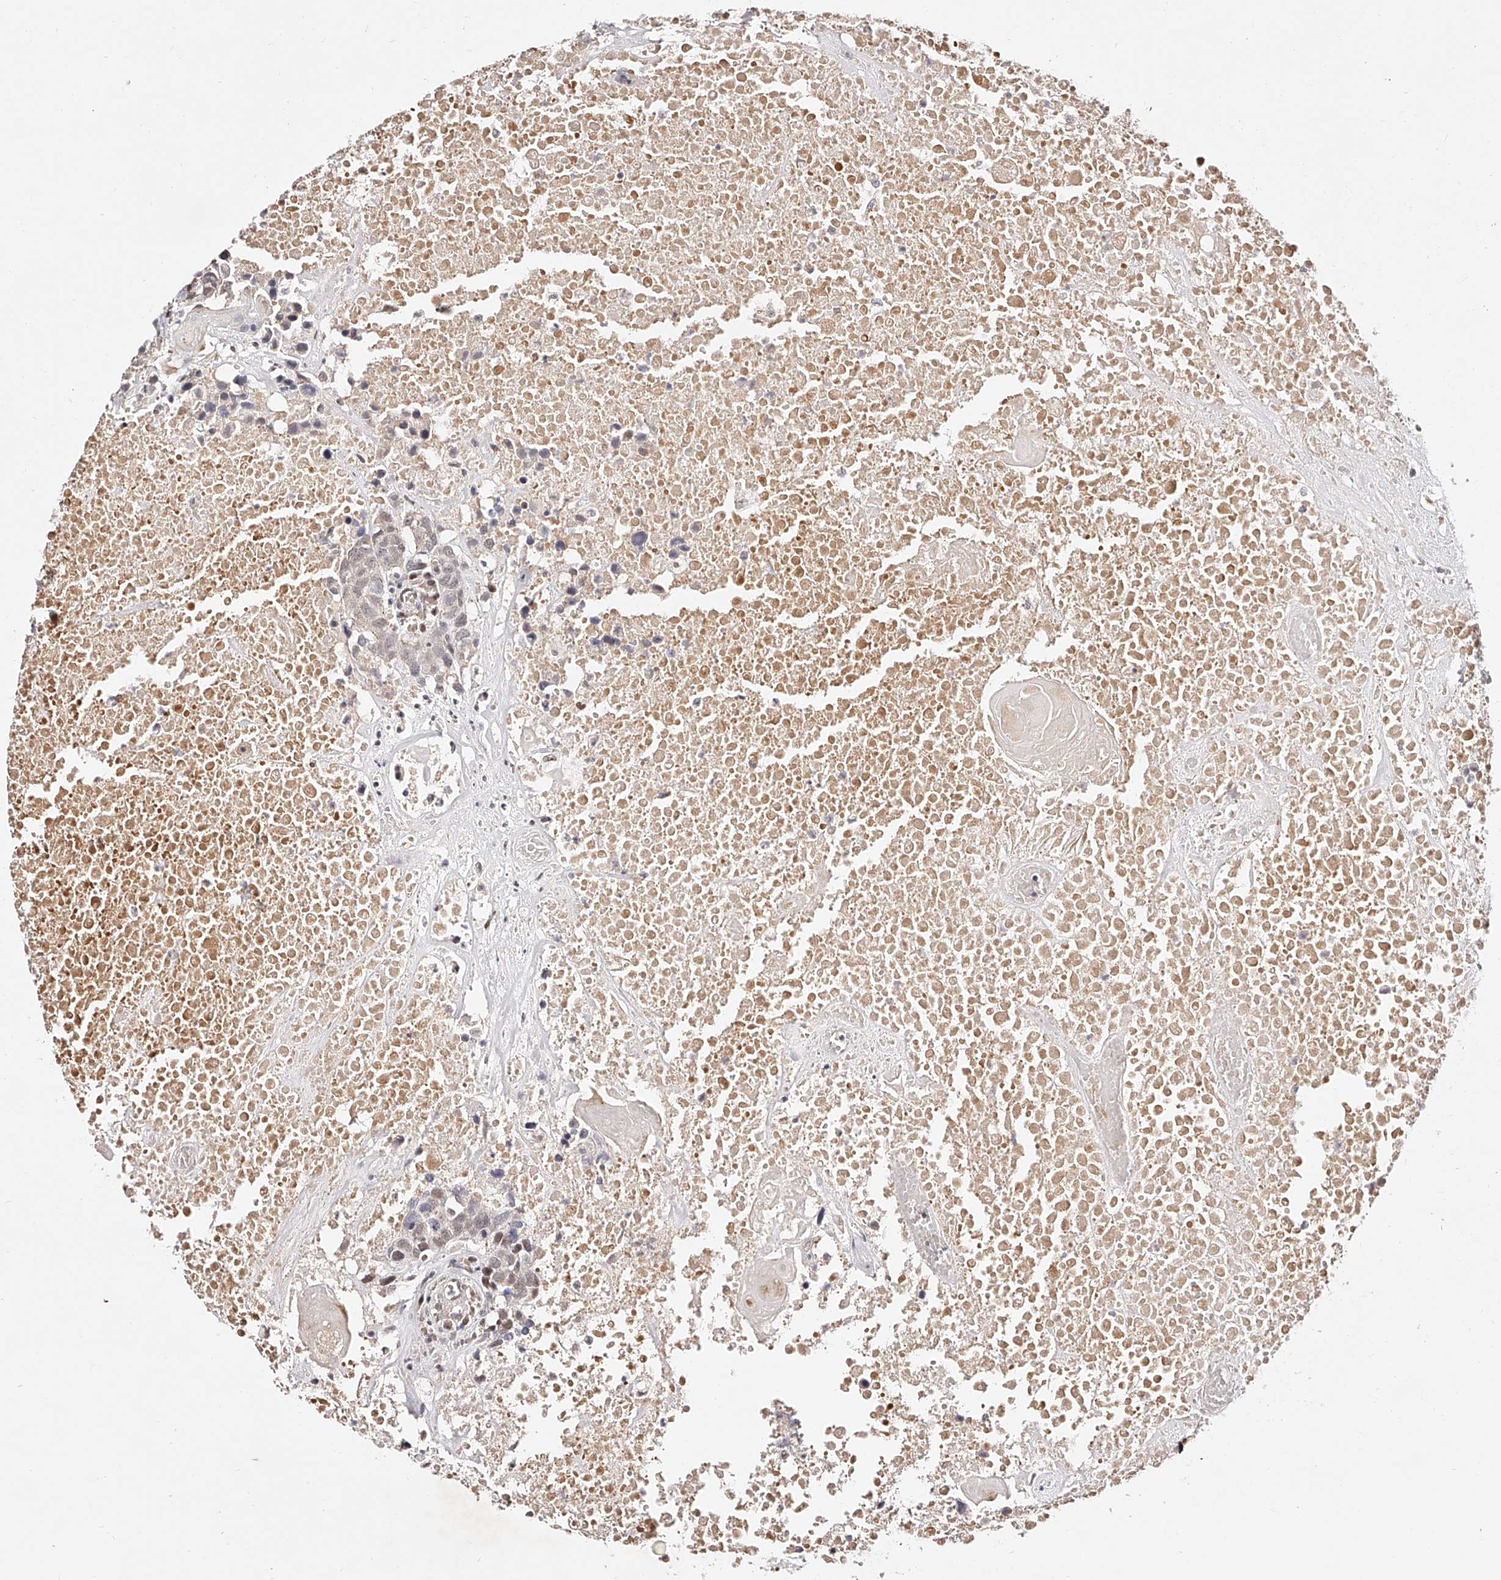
{"staining": {"intensity": "weak", "quantity": "25%-75%", "location": "cytoplasmic/membranous,nuclear"}, "tissue": "head and neck cancer", "cell_type": "Tumor cells", "image_type": "cancer", "snomed": [{"axis": "morphology", "description": "Squamous cell carcinoma, NOS"}, {"axis": "topography", "description": "Head-Neck"}], "caption": "Protein staining displays weak cytoplasmic/membranous and nuclear positivity in about 25%-75% of tumor cells in head and neck squamous cell carcinoma.", "gene": "USF3", "patient": {"sex": "male", "age": 66}}